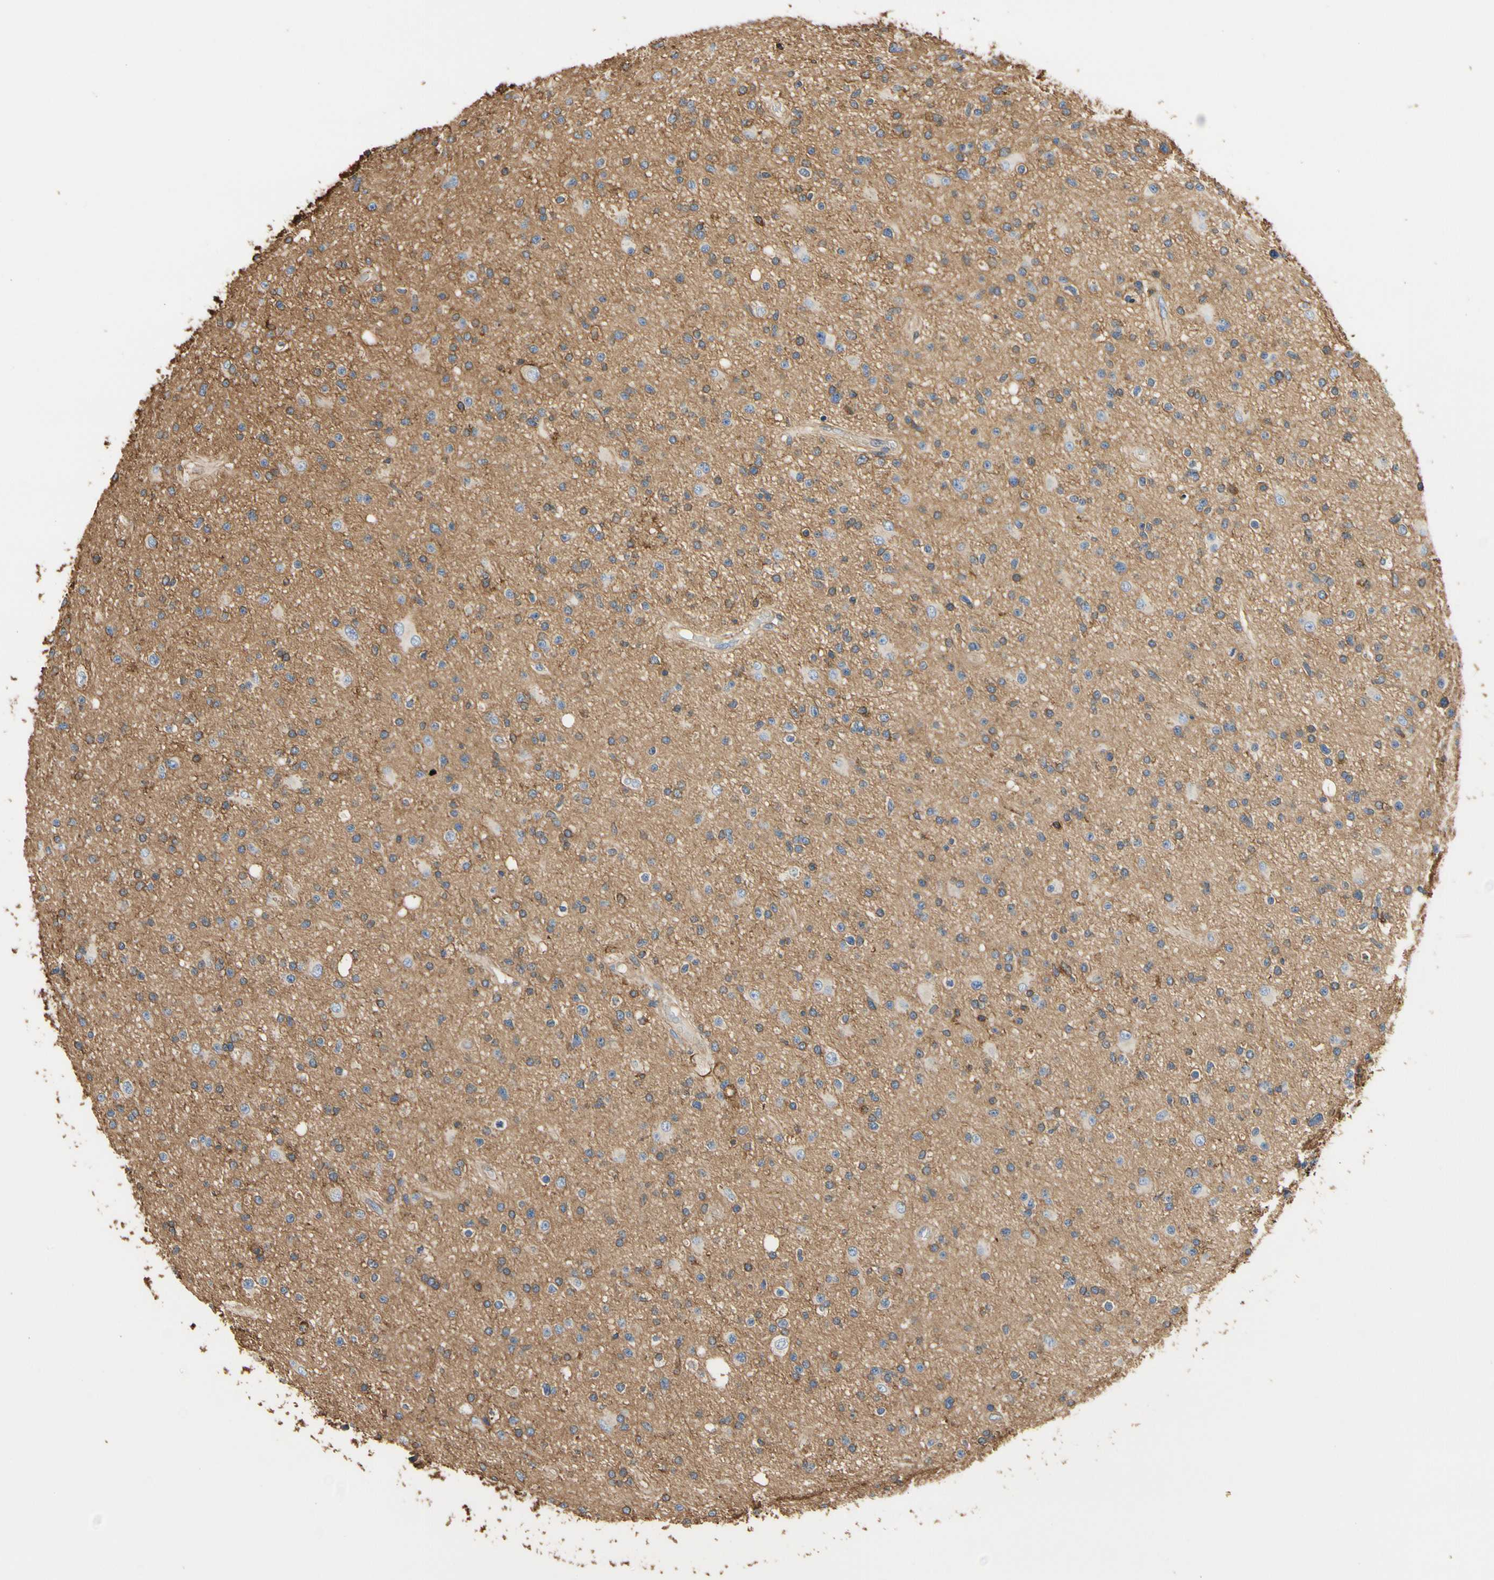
{"staining": {"intensity": "weak", "quantity": "<25%", "location": "cytoplasmic/membranous"}, "tissue": "glioma", "cell_type": "Tumor cells", "image_type": "cancer", "snomed": [{"axis": "morphology", "description": "Glioma, malignant, High grade"}, {"axis": "topography", "description": "Brain"}], "caption": "Human glioma stained for a protein using IHC shows no staining in tumor cells.", "gene": "IL1RL1", "patient": {"sex": "male", "age": 33}}